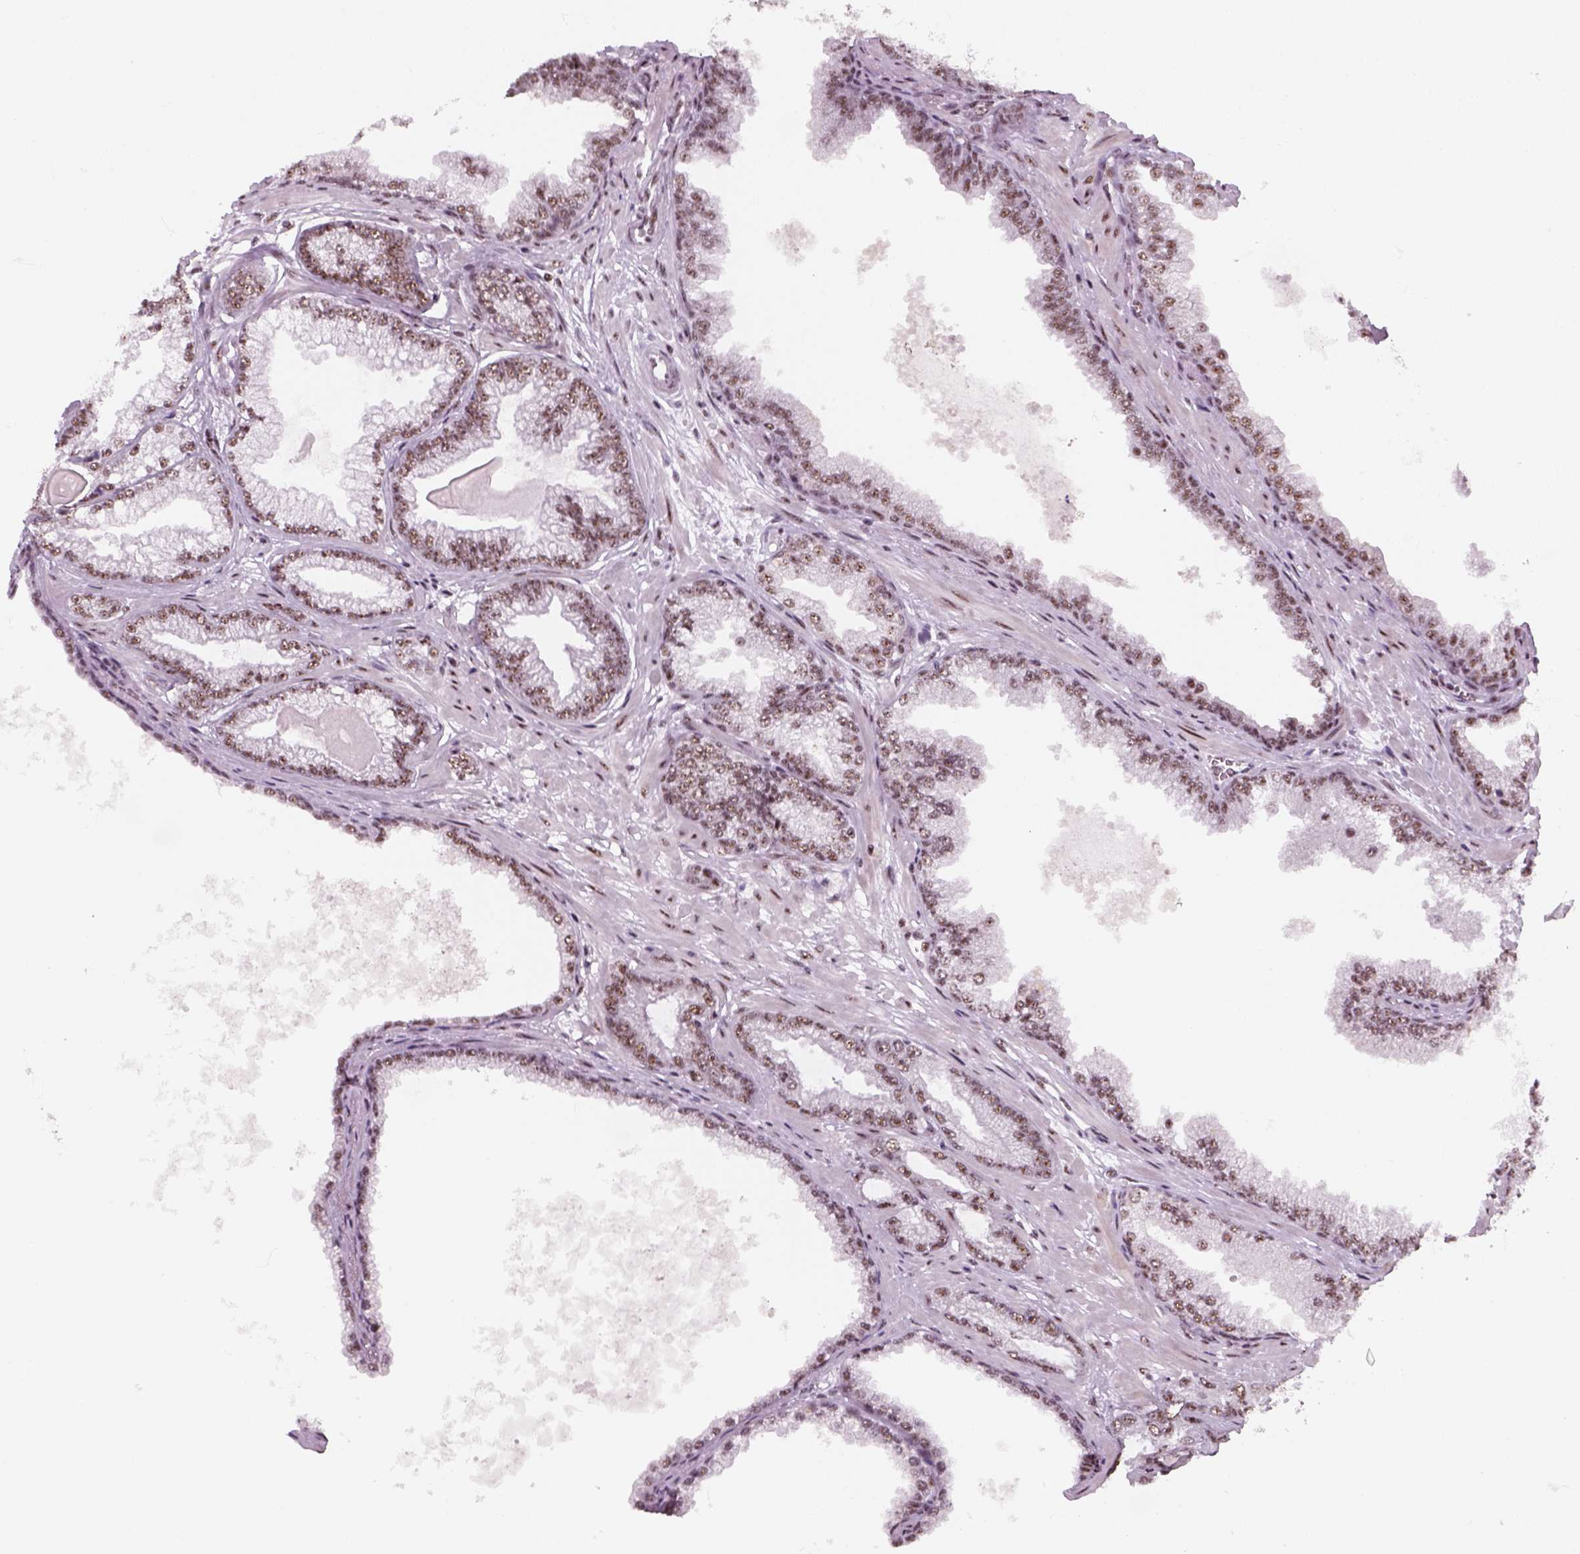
{"staining": {"intensity": "moderate", "quantity": "25%-75%", "location": "nuclear"}, "tissue": "prostate cancer", "cell_type": "Tumor cells", "image_type": "cancer", "snomed": [{"axis": "morphology", "description": "Adenocarcinoma, Low grade"}, {"axis": "topography", "description": "Prostate"}], "caption": "Immunohistochemistry histopathology image of neoplastic tissue: human prostate adenocarcinoma (low-grade) stained using IHC reveals medium levels of moderate protein expression localized specifically in the nuclear of tumor cells, appearing as a nuclear brown color.", "gene": "GTF2F1", "patient": {"sex": "male", "age": 64}}